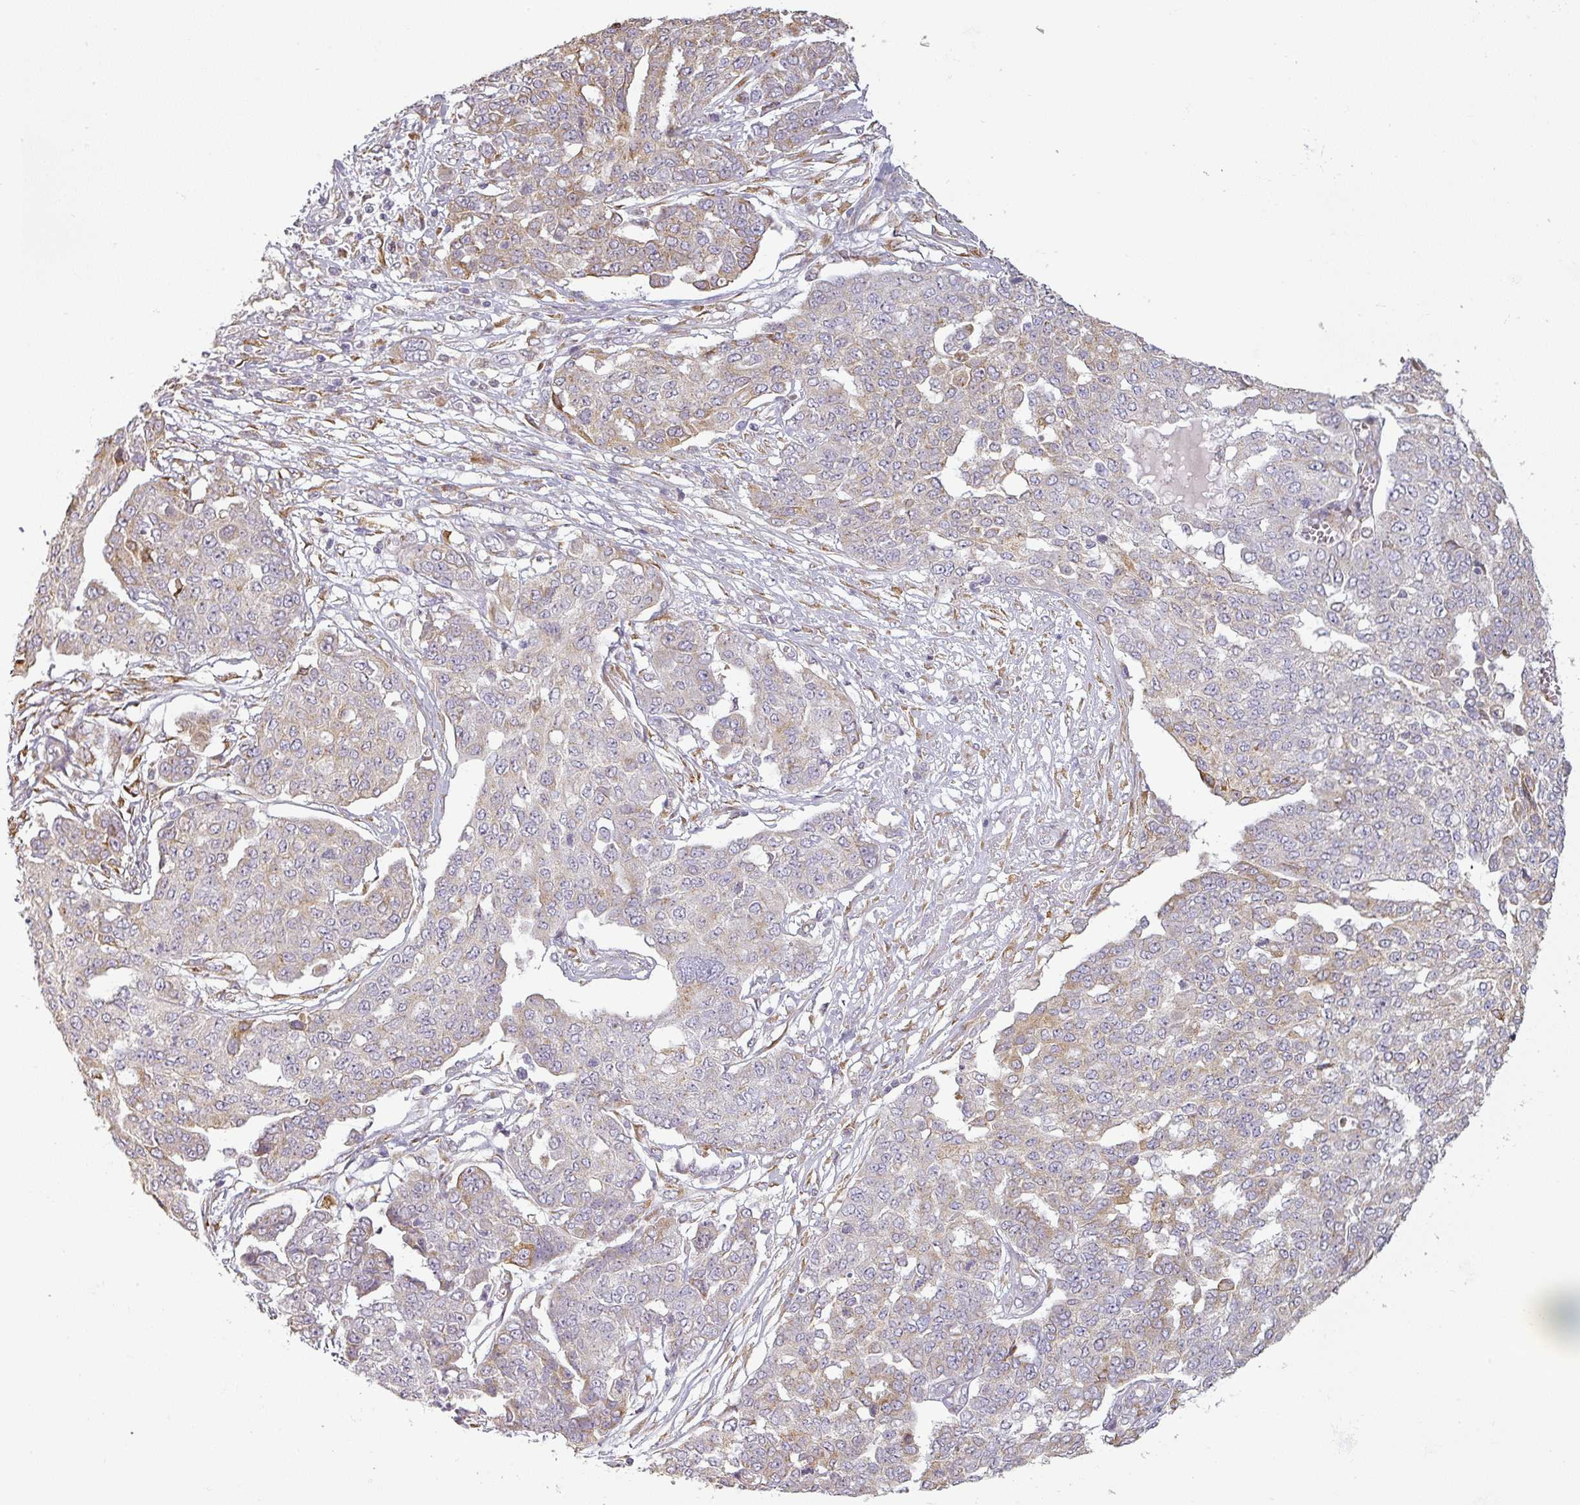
{"staining": {"intensity": "weak", "quantity": "<25%", "location": "cytoplasmic/membranous"}, "tissue": "ovarian cancer", "cell_type": "Tumor cells", "image_type": "cancer", "snomed": [{"axis": "morphology", "description": "Cystadenocarcinoma, serous, NOS"}, {"axis": "topography", "description": "Soft tissue"}, {"axis": "topography", "description": "Ovary"}], "caption": "DAB immunohistochemical staining of human ovarian serous cystadenocarcinoma reveals no significant expression in tumor cells.", "gene": "CCDC144A", "patient": {"sex": "female", "age": 57}}